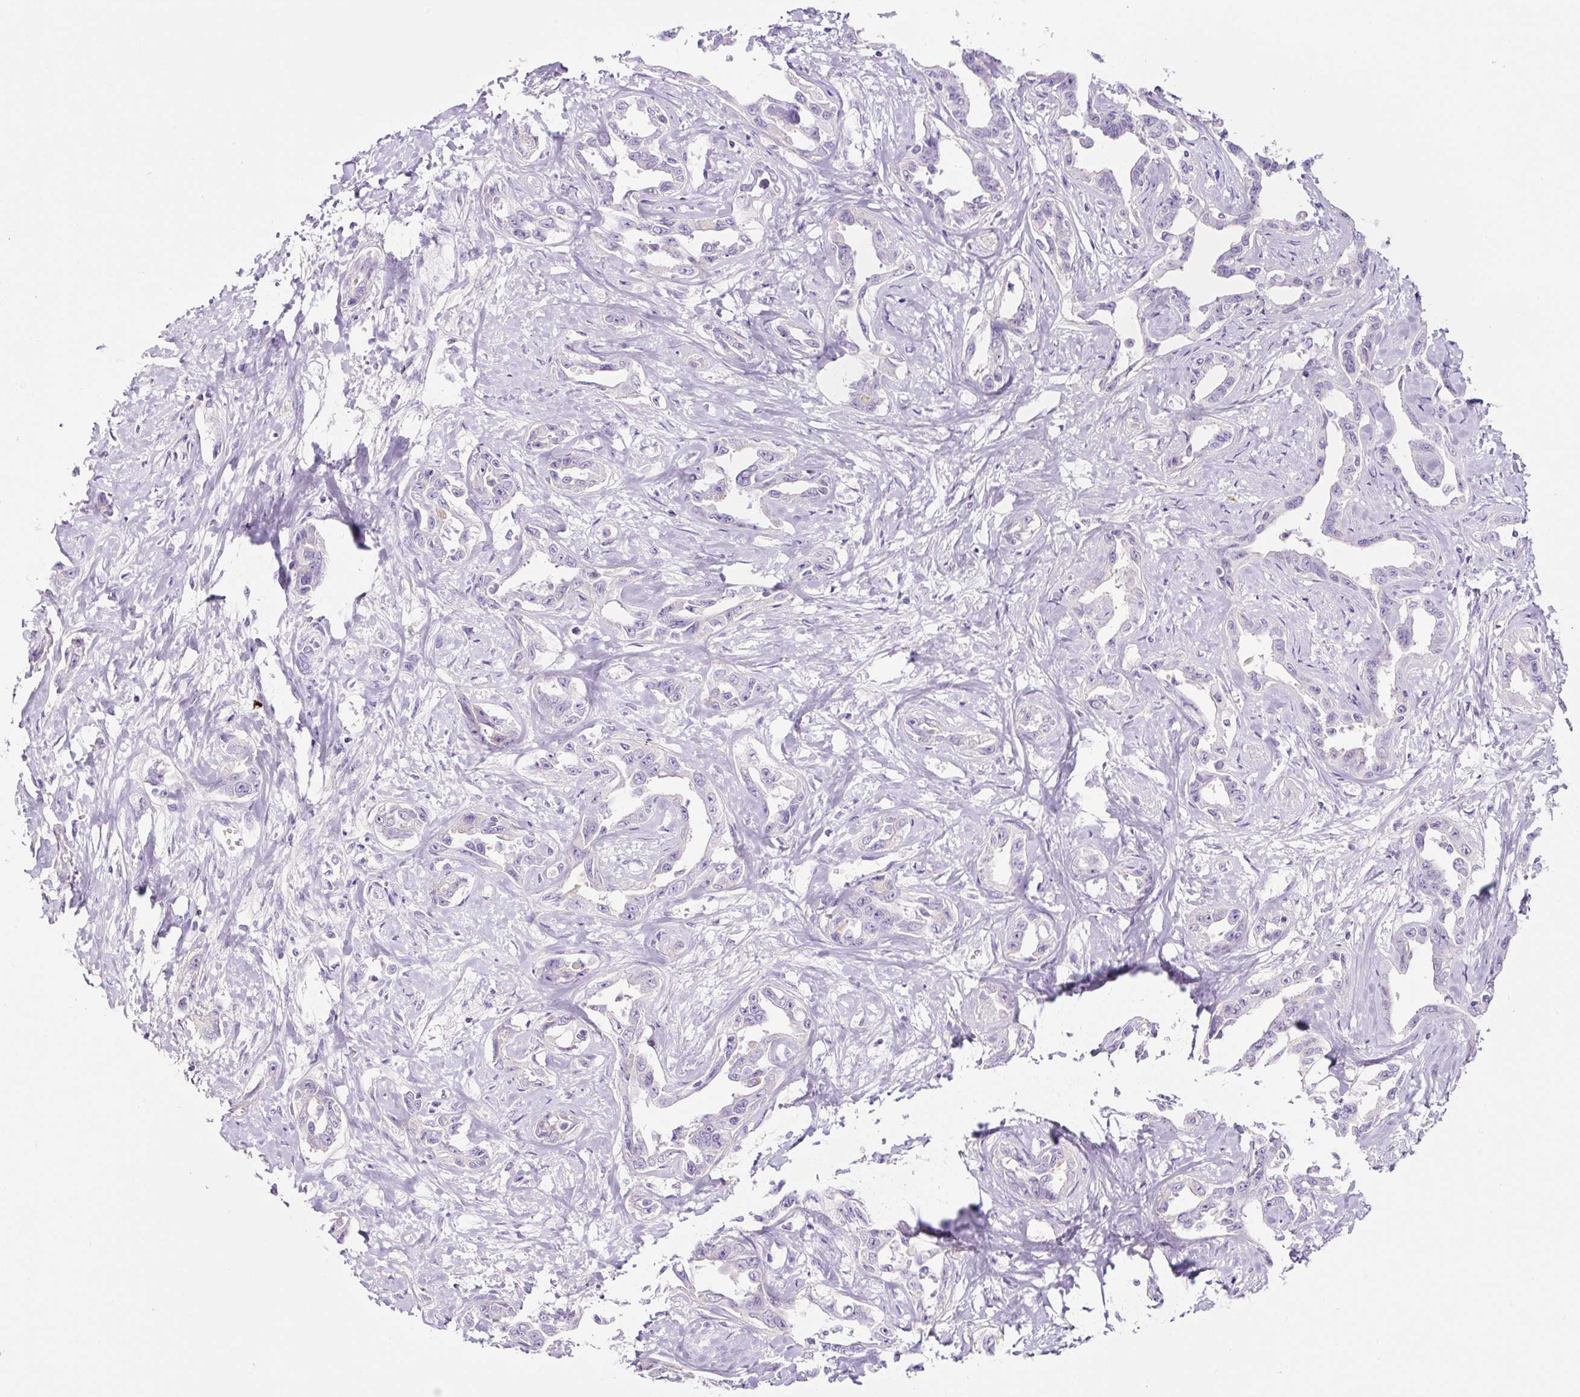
{"staining": {"intensity": "negative", "quantity": "none", "location": "none"}, "tissue": "liver cancer", "cell_type": "Tumor cells", "image_type": "cancer", "snomed": [{"axis": "morphology", "description": "Cholangiocarcinoma"}, {"axis": "topography", "description": "Liver"}], "caption": "Tumor cells are negative for brown protein staining in cholangiocarcinoma (liver).", "gene": "RNF212B", "patient": {"sex": "male", "age": 59}}